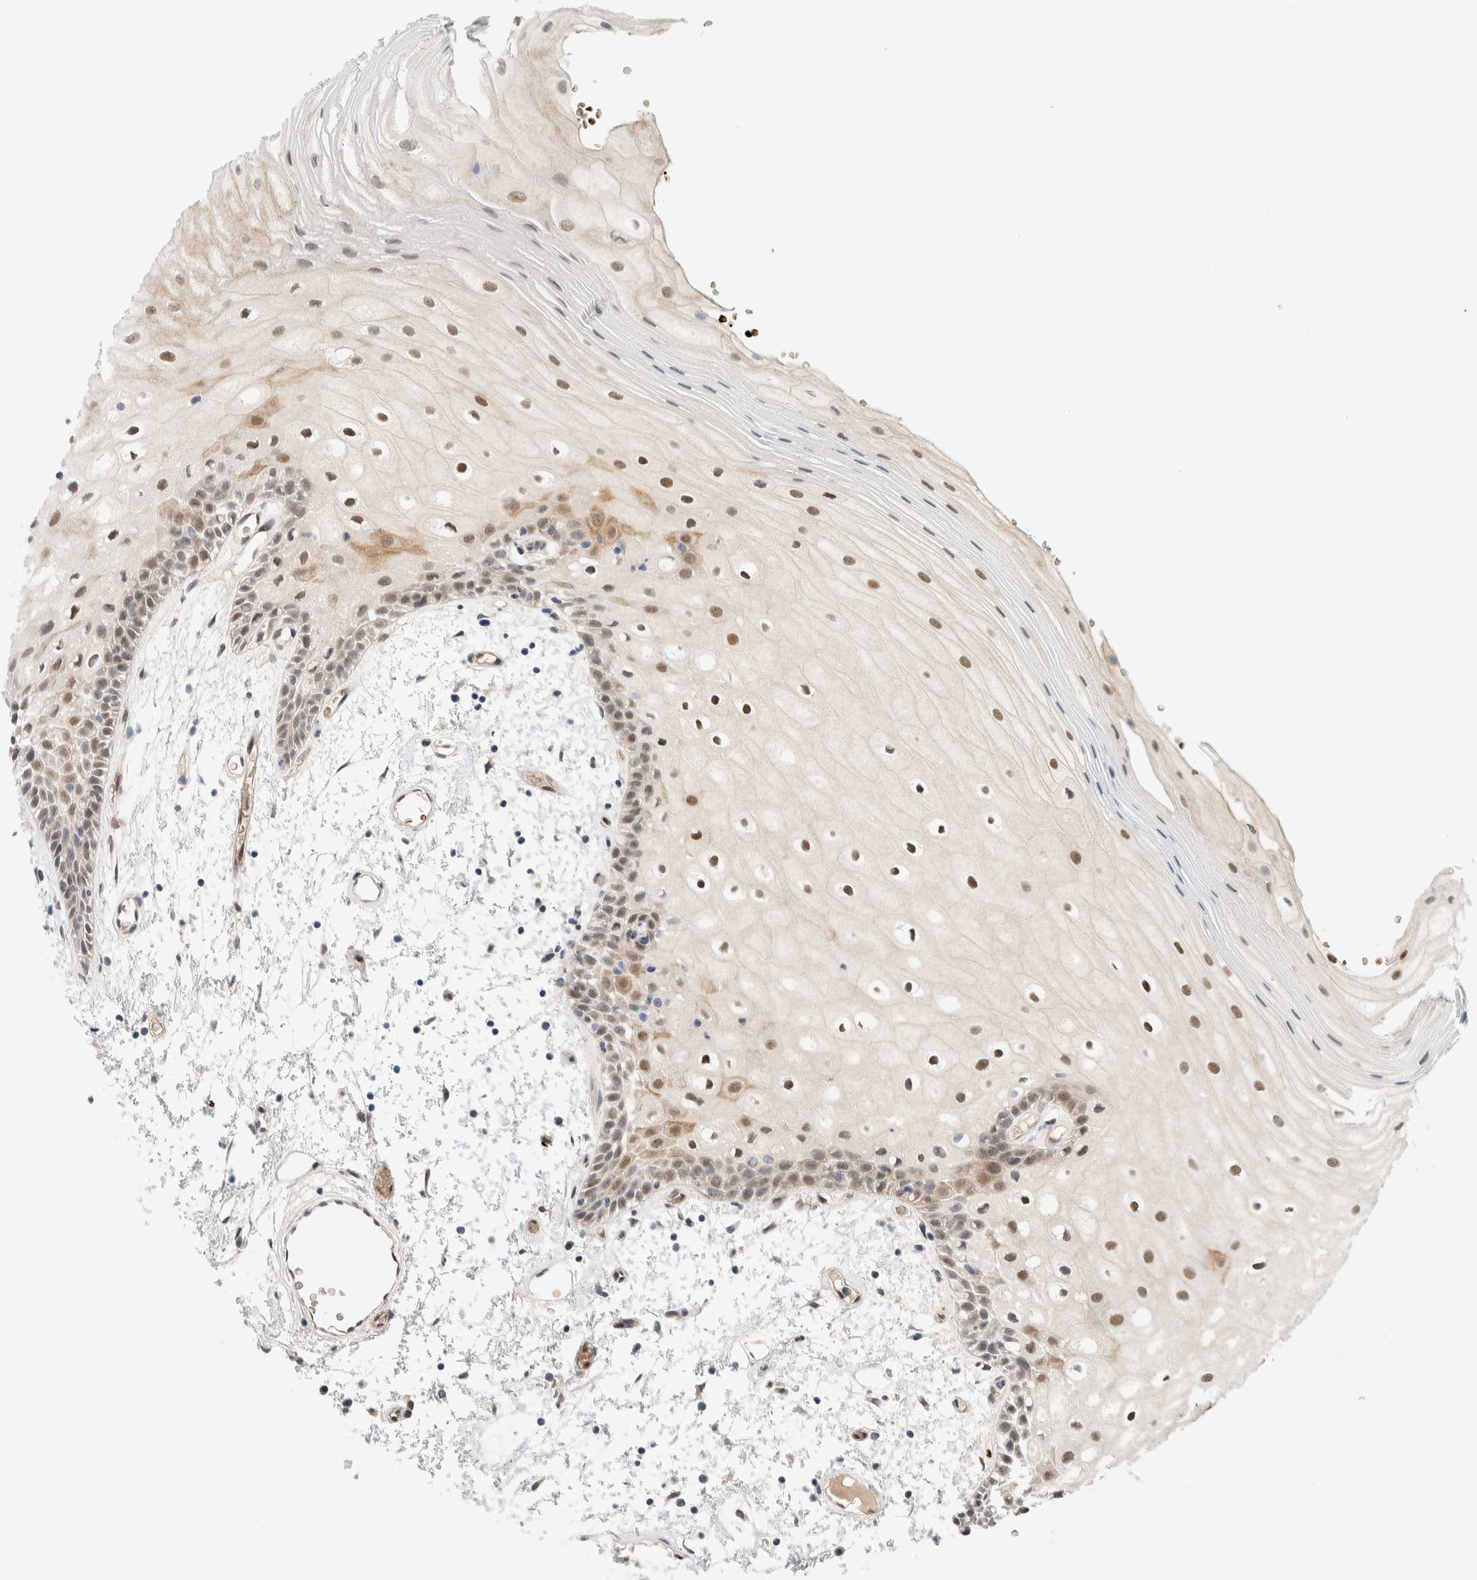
{"staining": {"intensity": "moderate", "quantity": ">75%", "location": "nuclear"}, "tissue": "oral mucosa", "cell_type": "Squamous epithelial cells", "image_type": "normal", "snomed": [{"axis": "morphology", "description": "Normal tissue, NOS"}, {"axis": "topography", "description": "Oral tissue"}], "caption": "Oral mucosa stained with immunohistochemistry (IHC) shows moderate nuclear expression in about >75% of squamous epithelial cells.", "gene": "TSTD2", "patient": {"sex": "male", "age": 52}}